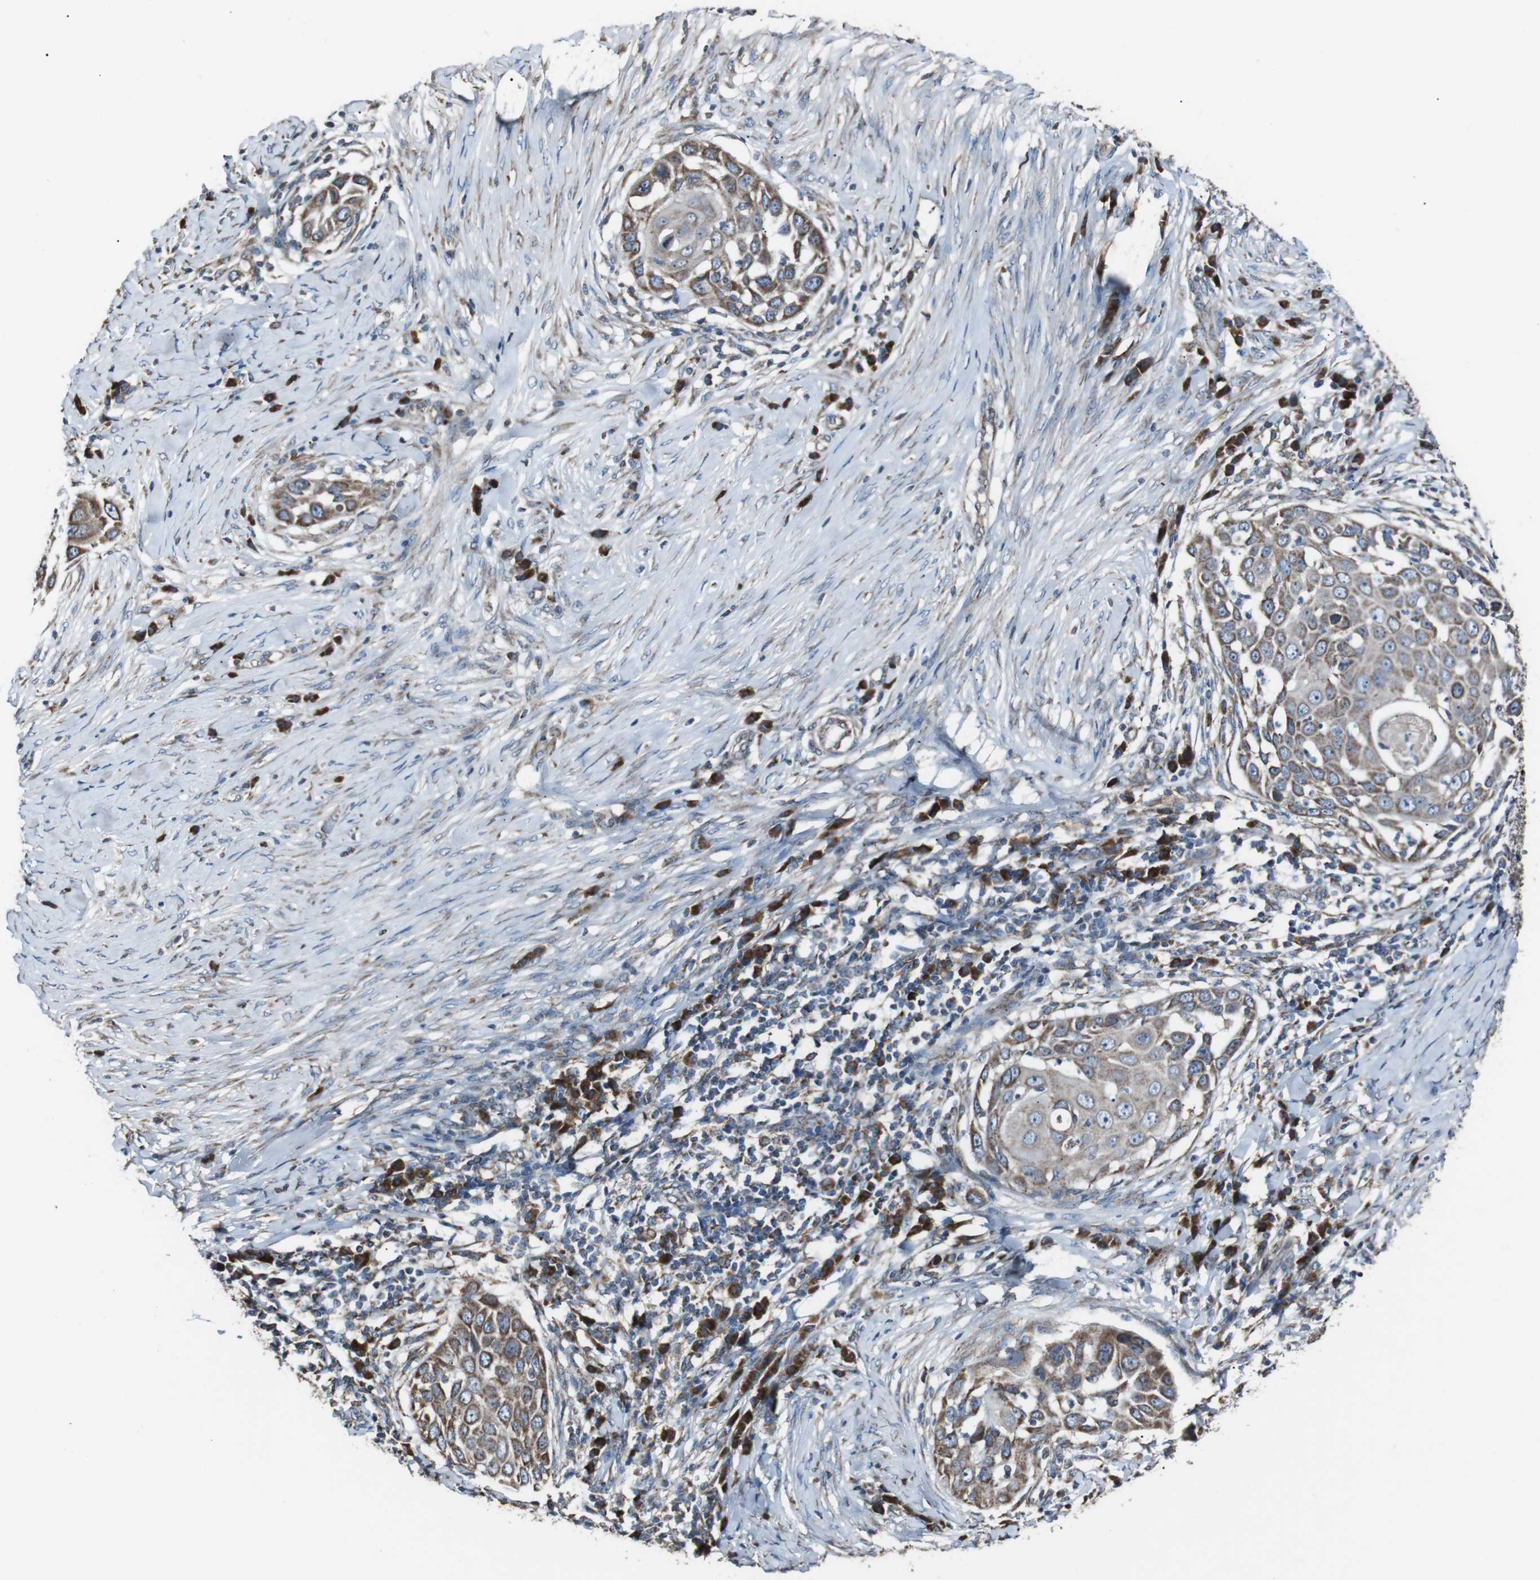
{"staining": {"intensity": "moderate", "quantity": "25%-75%", "location": "cytoplasmic/membranous"}, "tissue": "skin cancer", "cell_type": "Tumor cells", "image_type": "cancer", "snomed": [{"axis": "morphology", "description": "Squamous cell carcinoma, NOS"}, {"axis": "topography", "description": "Skin"}], "caption": "Brown immunohistochemical staining in human skin cancer (squamous cell carcinoma) demonstrates moderate cytoplasmic/membranous staining in approximately 25%-75% of tumor cells.", "gene": "CISD2", "patient": {"sex": "female", "age": 44}}